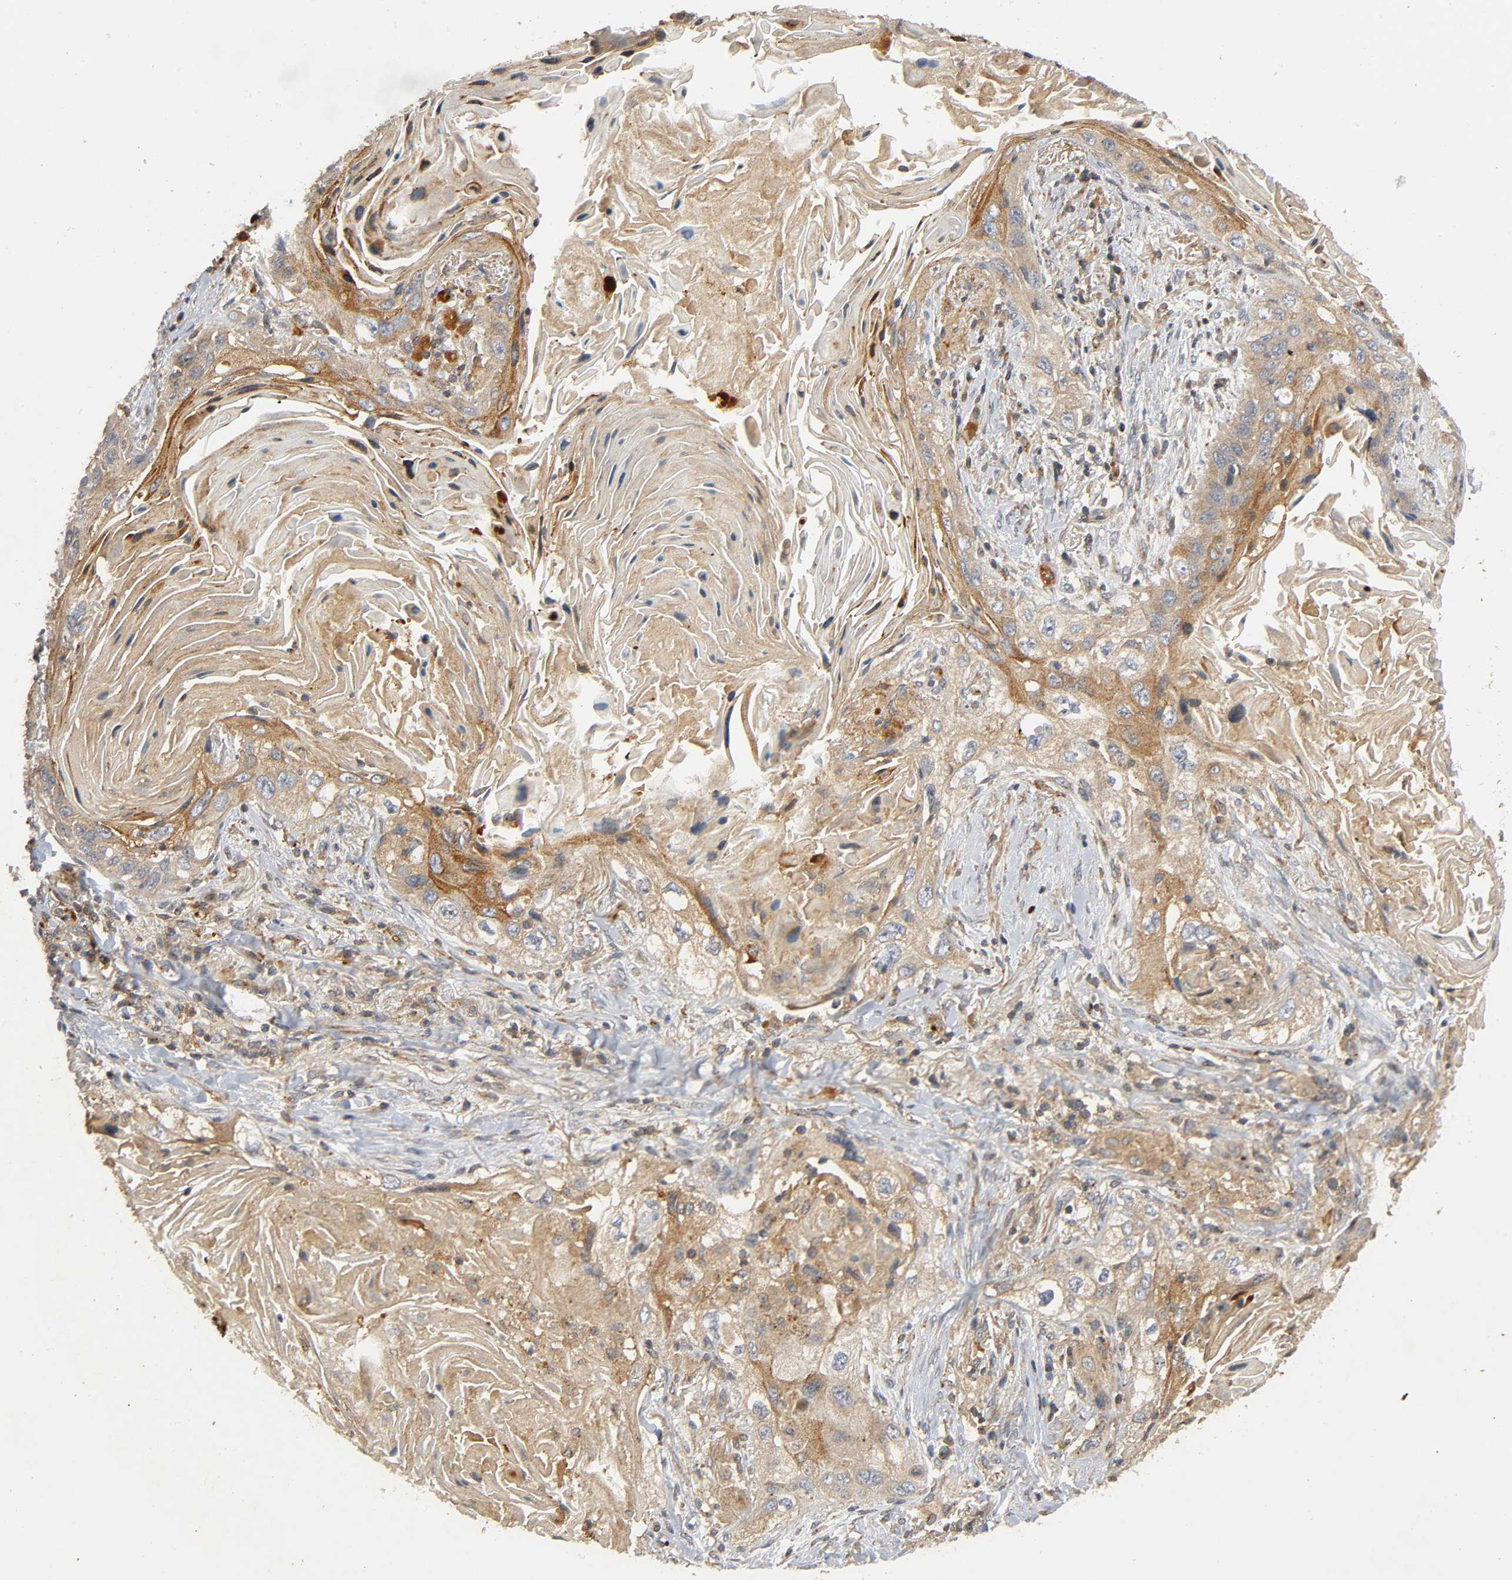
{"staining": {"intensity": "moderate", "quantity": ">75%", "location": "cytoplasmic/membranous"}, "tissue": "lung cancer", "cell_type": "Tumor cells", "image_type": "cancer", "snomed": [{"axis": "morphology", "description": "Squamous cell carcinoma, NOS"}, {"axis": "topography", "description": "Lung"}], "caption": "Protein expression analysis of human lung cancer (squamous cell carcinoma) reveals moderate cytoplasmic/membranous staining in about >75% of tumor cells. (Brightfield microscopy of DAB IHC at high magnification).", "gene": "IKBKB", "patient": {"sex": "female", "age": 67}}